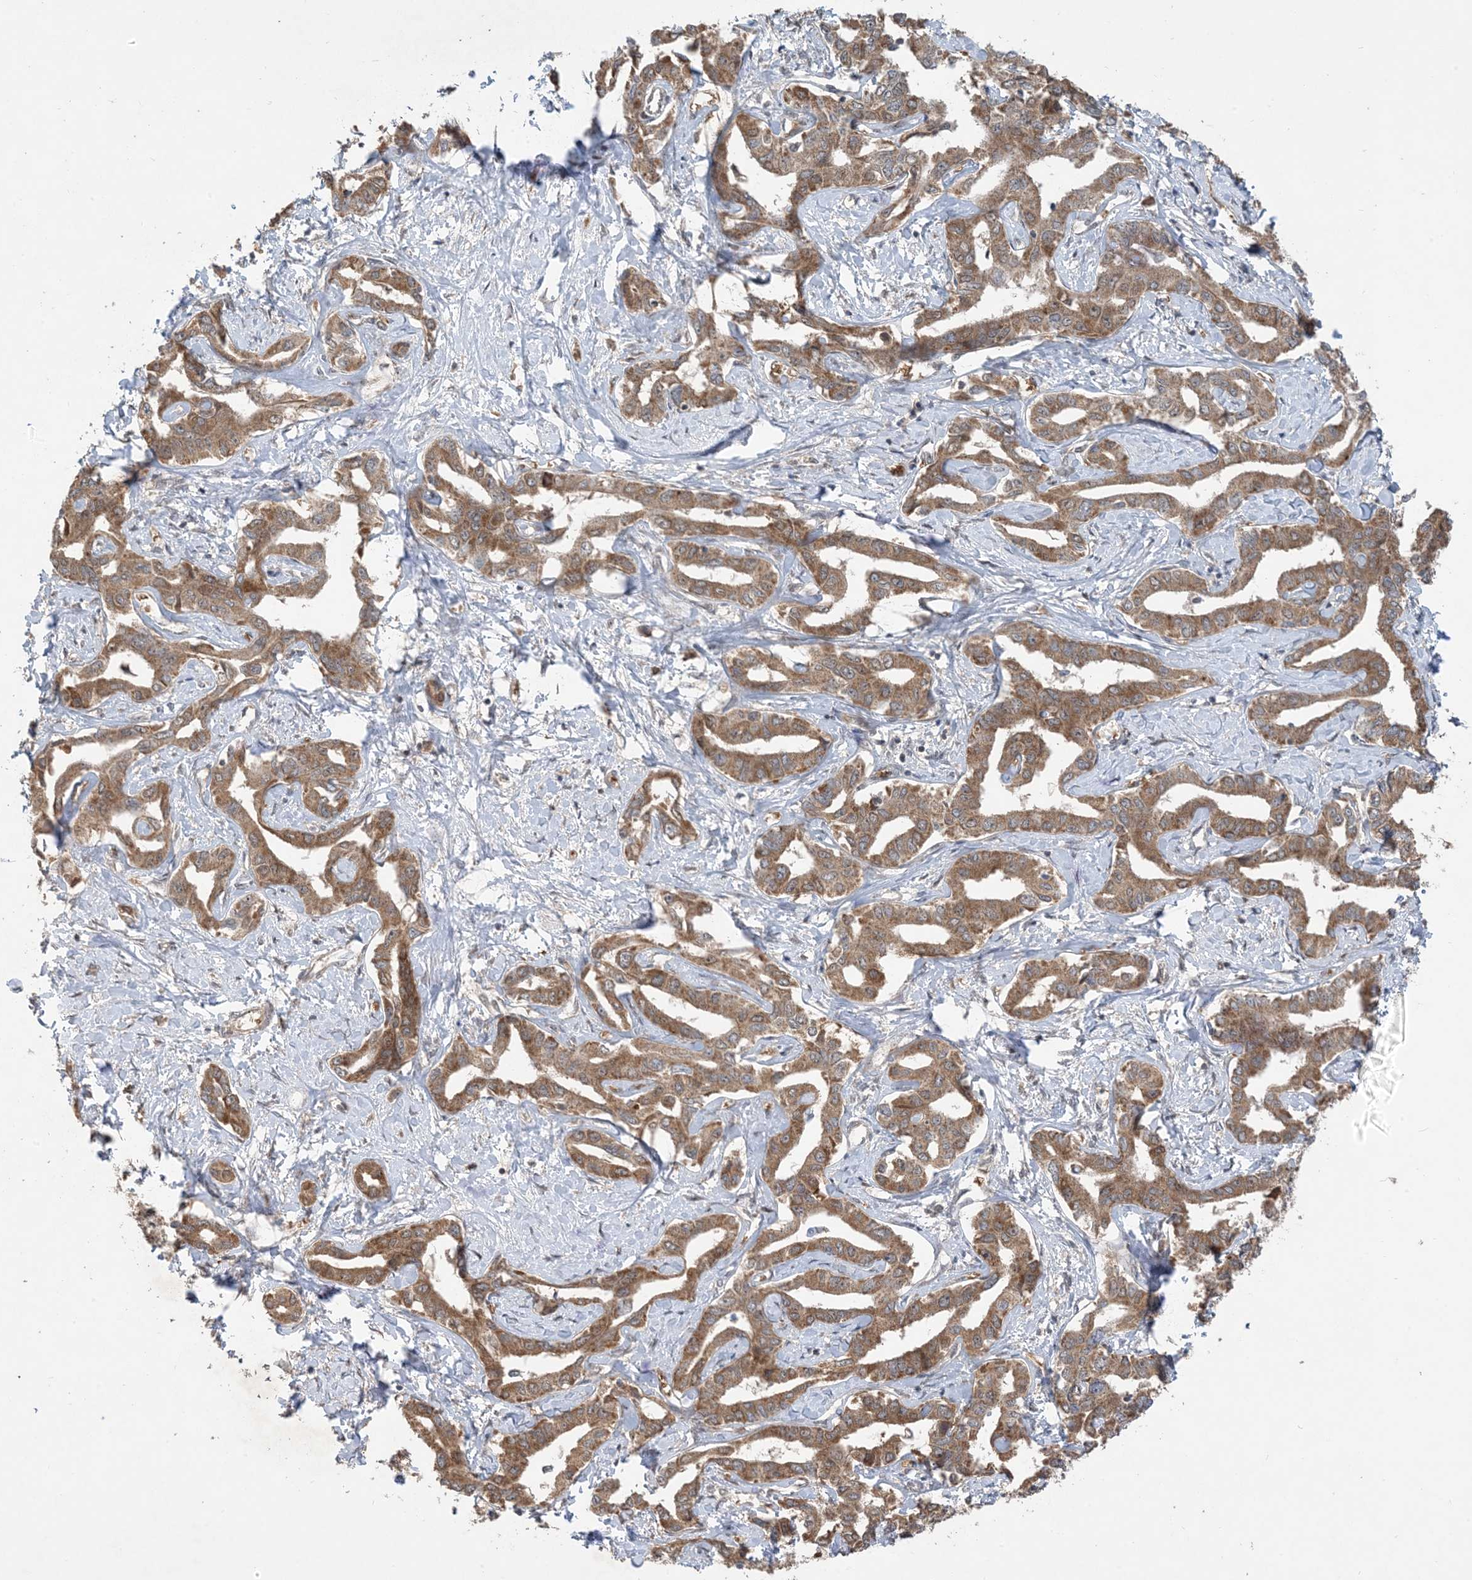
{"staining": {"intensity": "moderate", "quantity": ">75%", "location": "cytoplasmic/membranous"}, "tissue": "liver cancer", "cell_type": "Tumor cells", "image_type": "cancer", "snomed": [{"axis": "morphology", "description": "Cholangiocarcinoma"}, {"axis": "topography", "description": "Liver"}], "caption": "Protein expression analysis of liver cholangiocarcinoma exhibits moderate cytoplasmic/membranous staining in approximately >75% of tumor cells.", "gene": "PUSL1", "patient": {"sex": "male", "age": 59}}